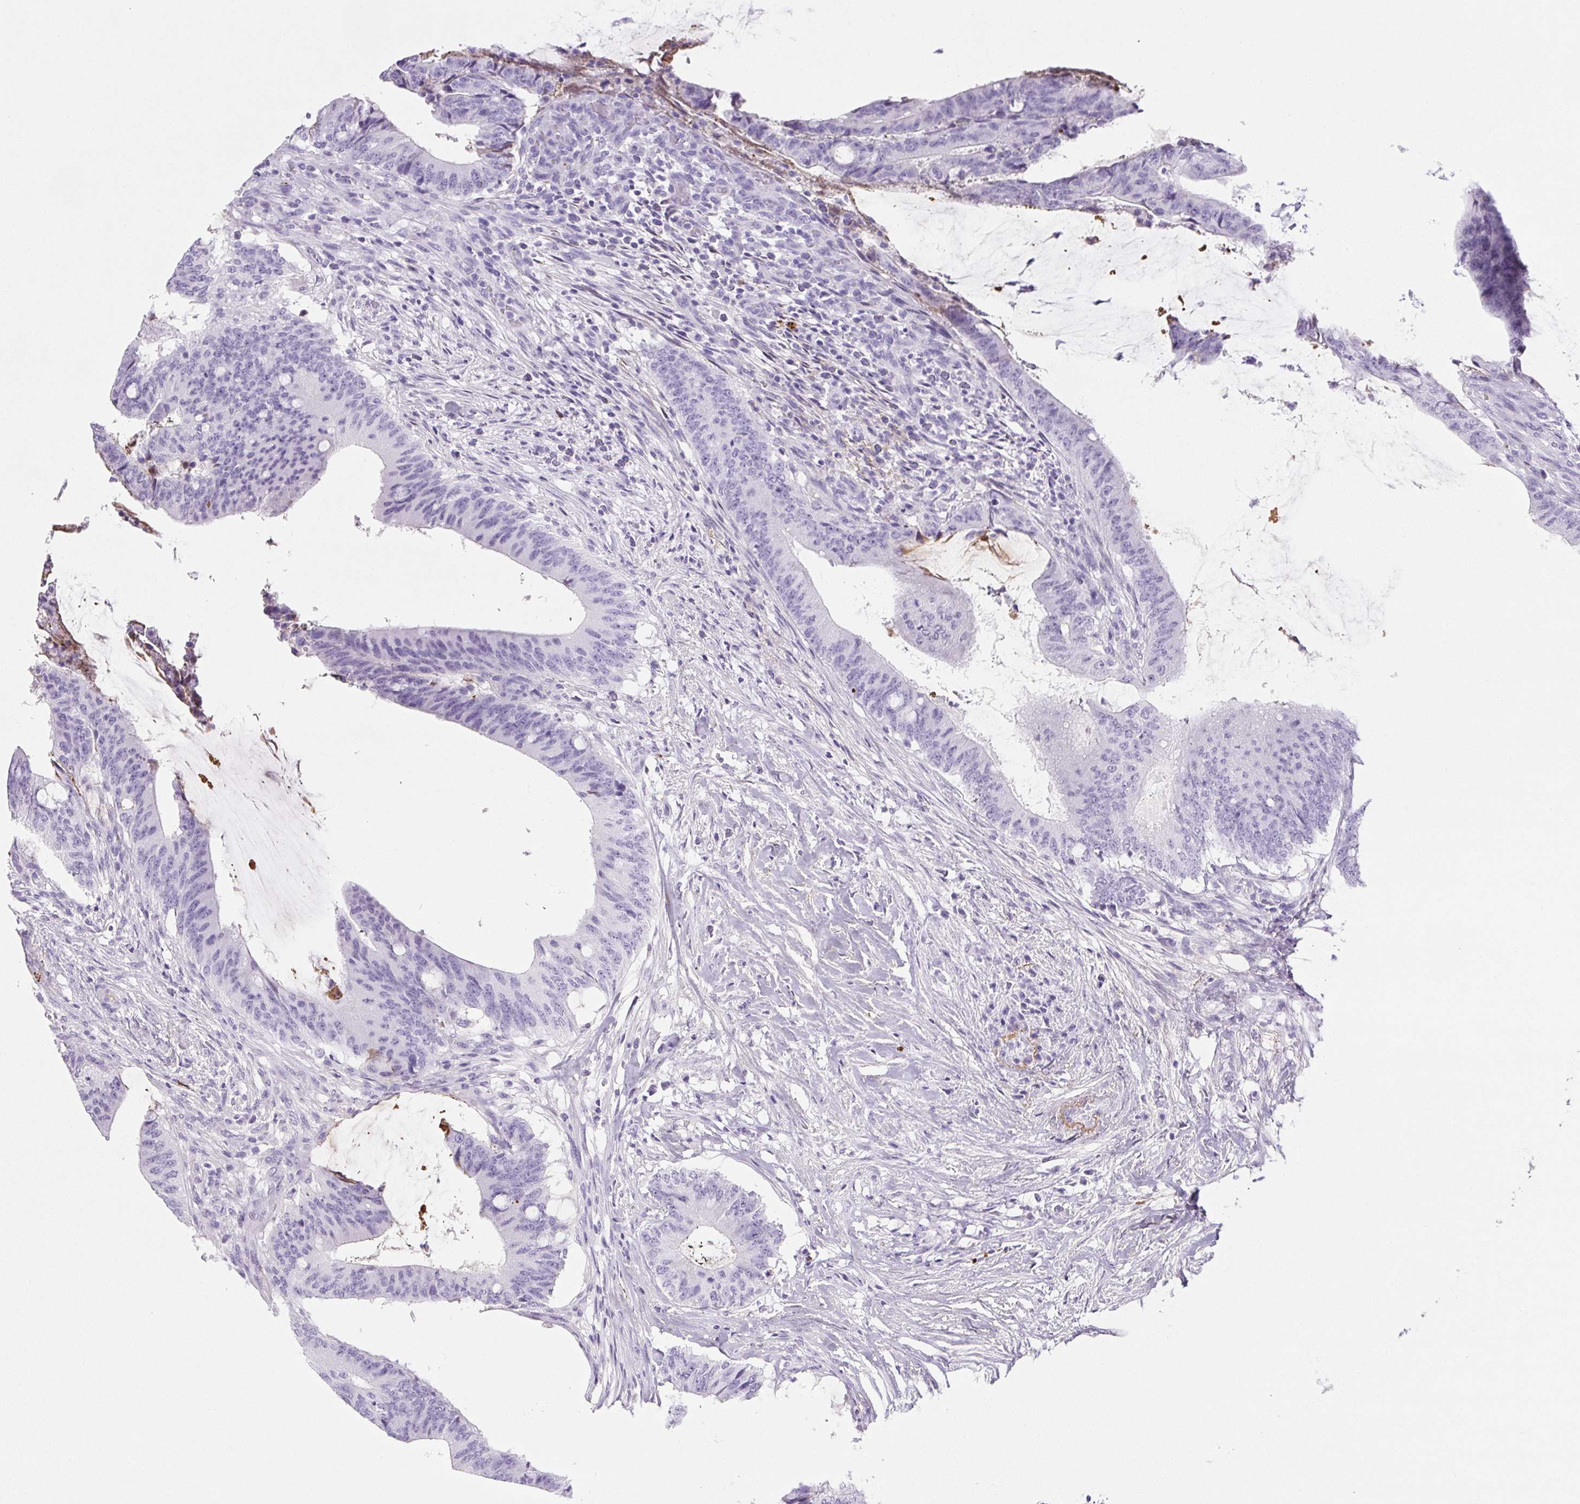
{"staining": {"intensity": "negative", "quantity": "none", "location": "none"}, "tissue": "colorectal cancer", "cell_type": "Tumor cells", "image_type": "cancer", "snomed": [{"axis": "morphology", "description": "Adenocarcinoma, NOS"}, {"axis": "topography", "description": "Colon"}], "caption": "Immunohistochemical staining of adenocarcinoma (colorectal) displays no significant expression in tumor cells.", "gene": "VTN", "patient": {"sex": "female", "age": 43}}